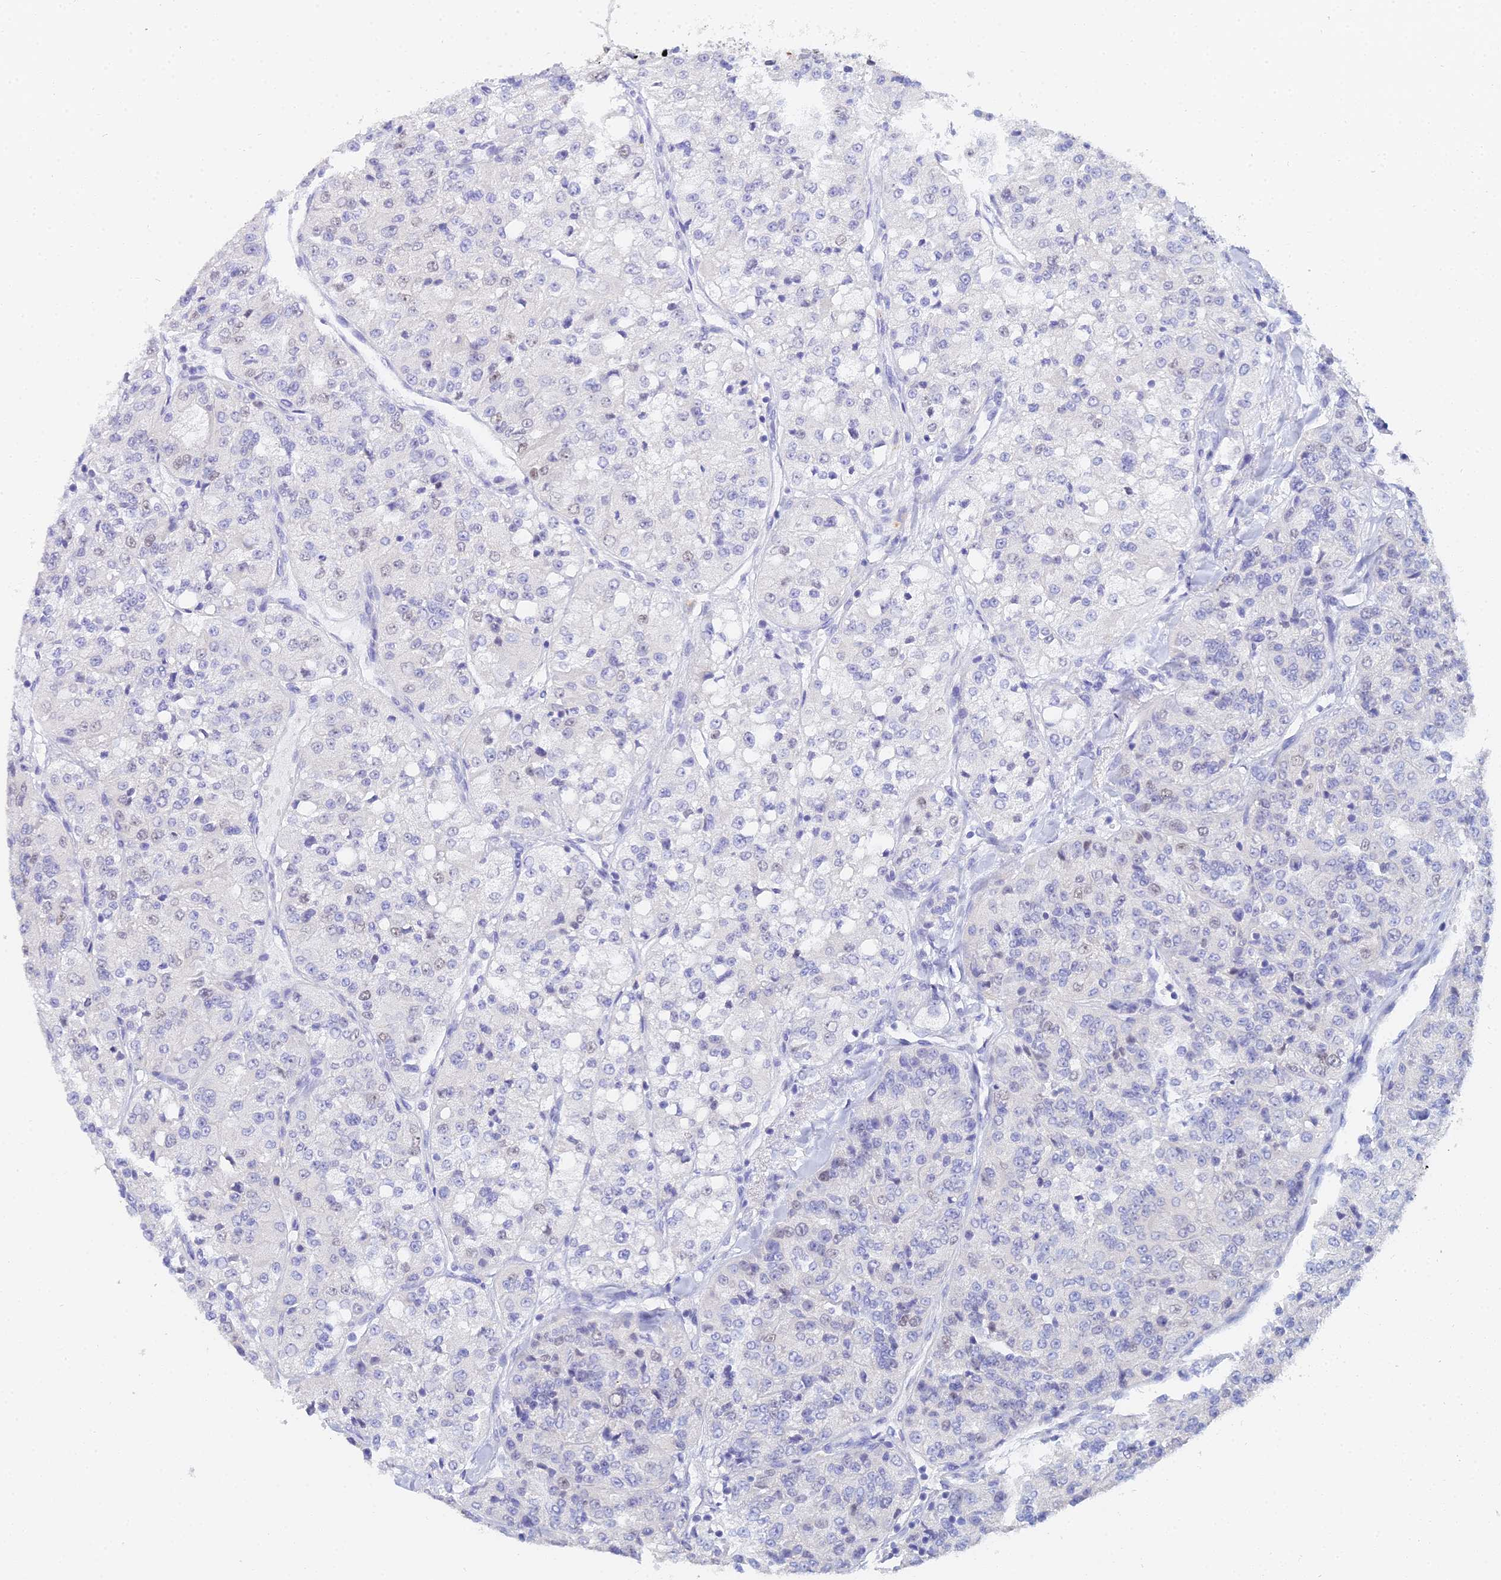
{"staining": {"intensity": "negative", "quantity": "none", "location": "none"}, "tissue": "renal cancer", "cell_type": "Tumor cells", "image_type": "cancer", "snomed": [{"axis": "morphology", "description": "Adenocarcinoma, NOS"}, {"axis": "topography", "description": "Kidney"}], "caption": "High magnification brightfield microscopy of renal adenocarcinoma stained with DAB (3,3'-diaminobenzidine) (brown) and counterstained with hematoxylin (blue): tumor cells show no significant positivity. The staining is performed using DAB (3,3'-diaminobenzidine) brown chromogen with nuclei counter-stained in using hematoxylin.", "gene": "MCM2", "patient": {"sex": "female", "age": 63}}